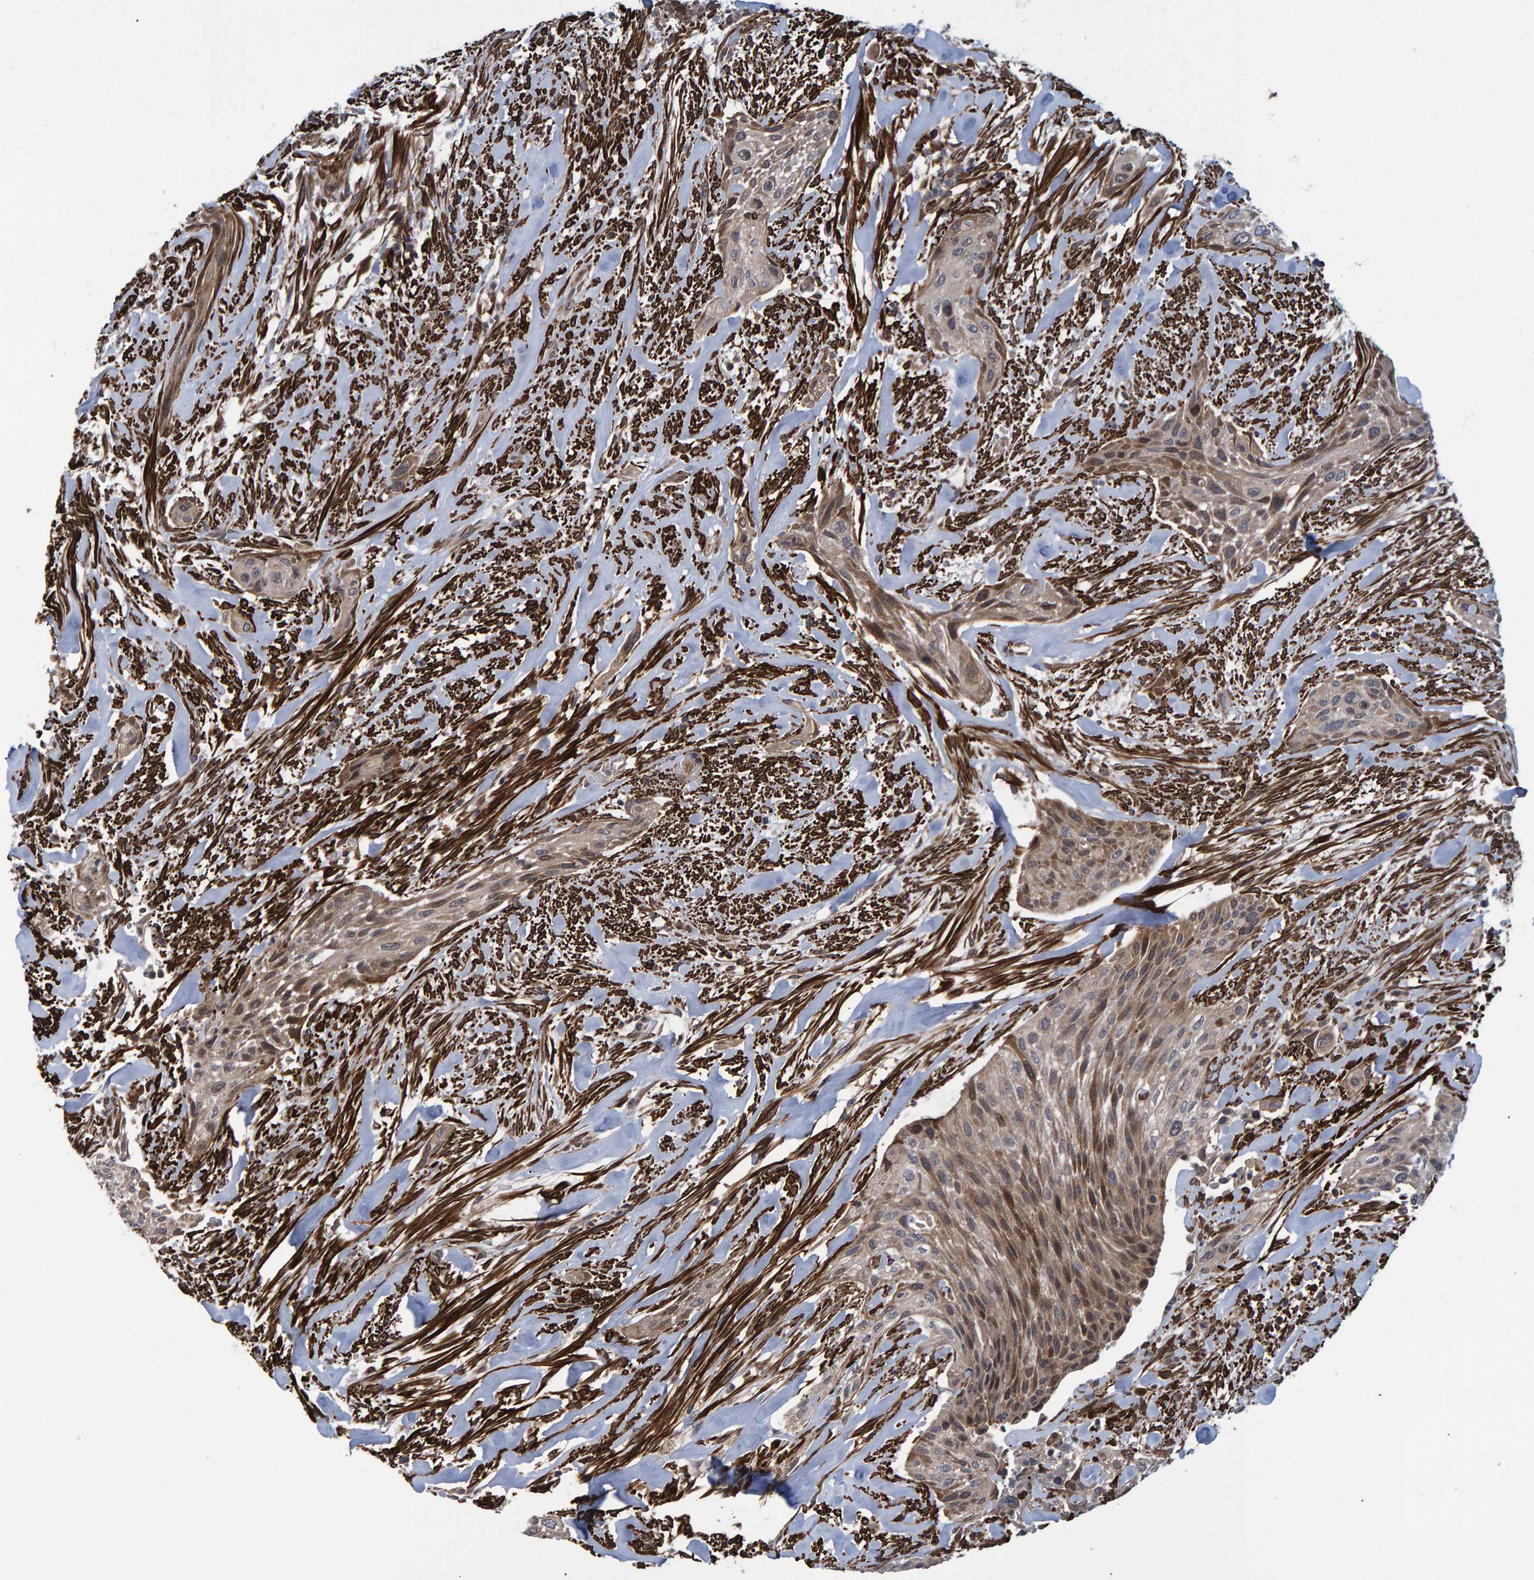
{"staining": {"intensity": "weak", "quantity": "<25%", "location": "cytoplasmic/membranous"}, "tissue": "urothelial cancer", "cell_type": "Tumor cells", "image_type": "cancer", "snomed": [{"axis": "morphology", "description": "Urothelial carcinoma, Low grade"}, {"axis": "morphology", "description": "Urothelial carcinoma, High grade"}, {"axis": "topography", "description": "Urinary bladder"}], "caption": "Immunohistochemical staining of urothelial cancer demonstrates no significant positivity in tumor cells.", "gene": "ATP6V1H", "patient": {"sex": "male", "age": 35}}